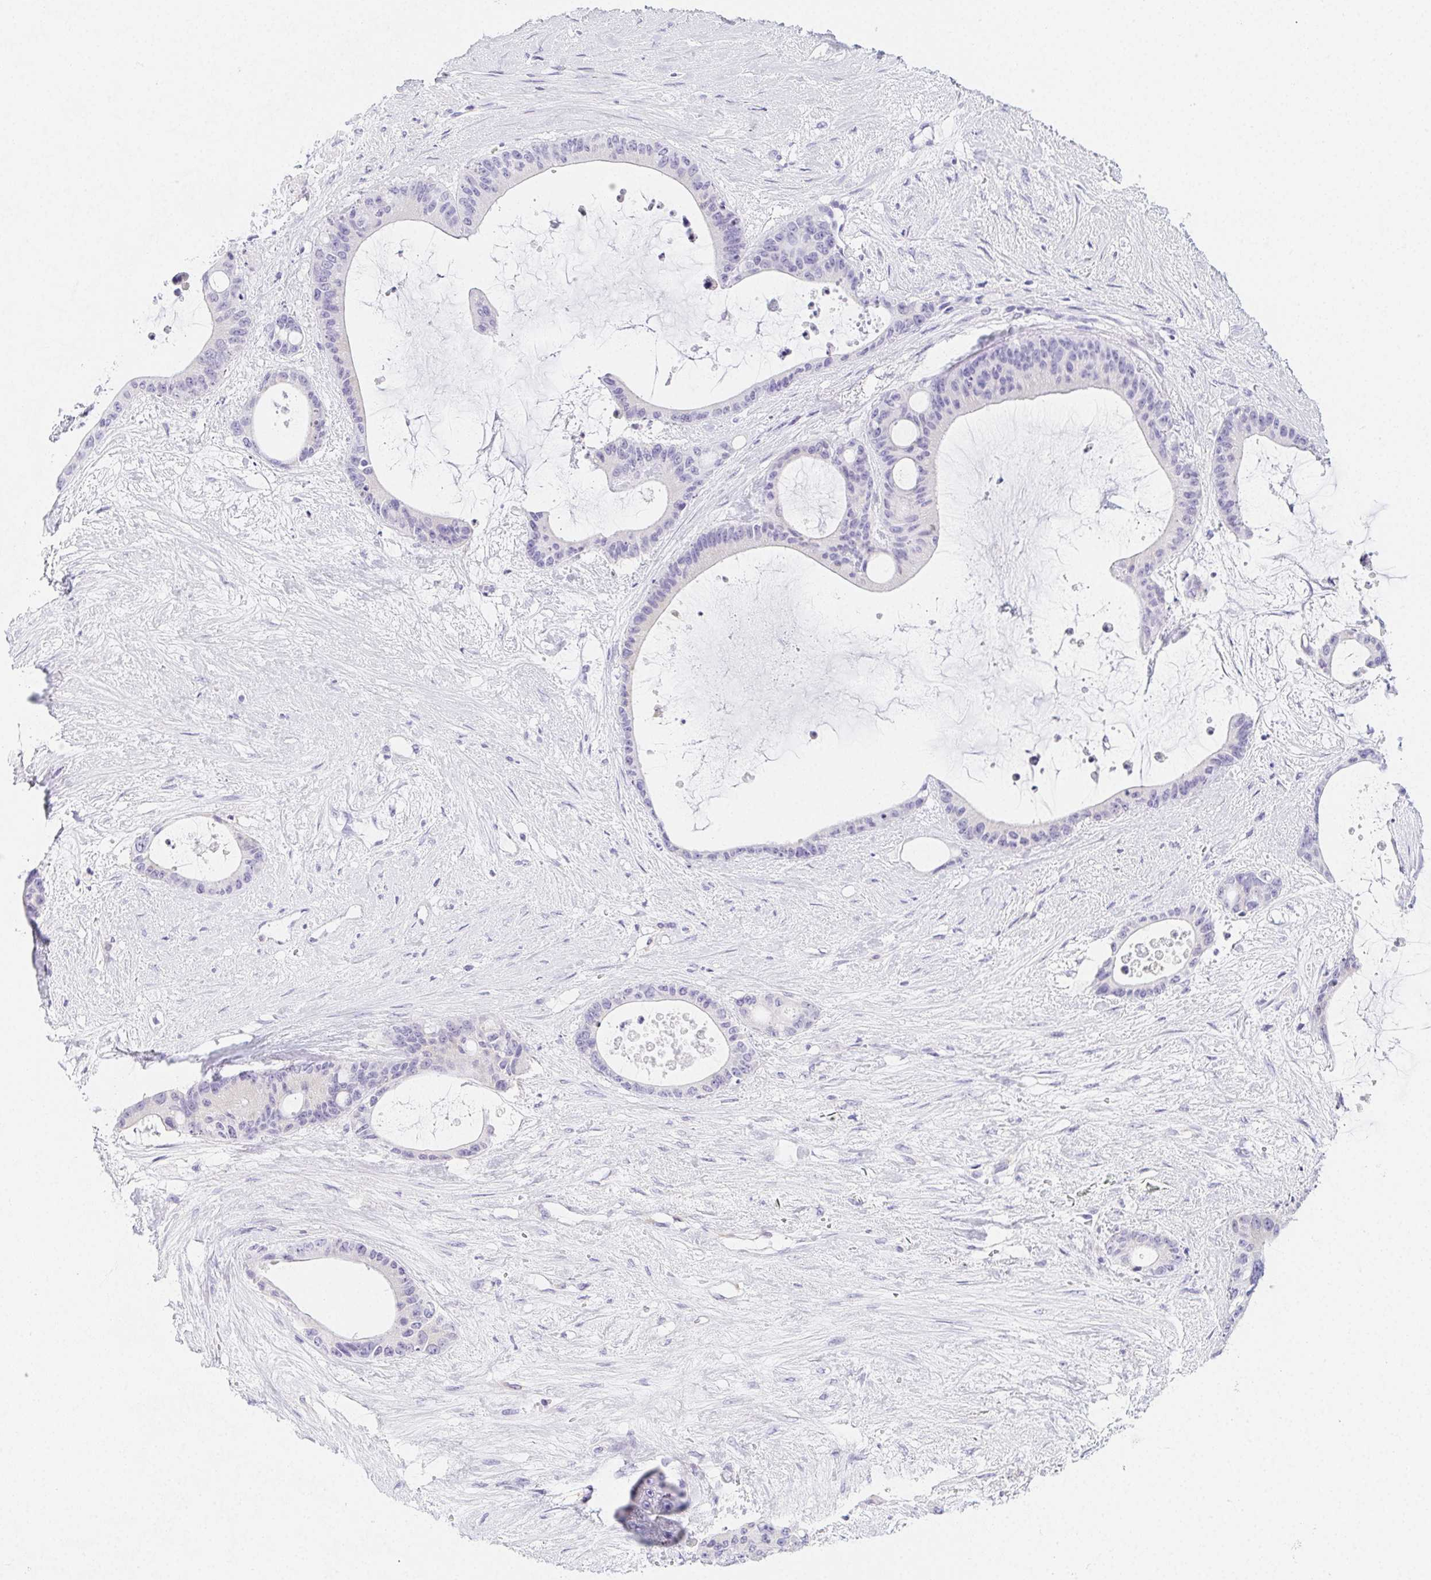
{"staining": {"intensity": "negative", "quantity": "none", "location": "none"}, "tissue": "liver cancer", "cell_type": "Tumor cells", "image_type": "cancer", "snomed": [{"axis": "morphology", "description": "Normal tissue, NOS"}, {"axis": "morphology", "description": "Cholangiocarcinoma"}, {"axis": "topography", "description": "Liver"}, {"axis": "topography", "description": "Peripheral nerve tissue"}], "caption": "This is a micrograph of immunohistochemistry staining of cholangiocarcinoma (liver), which shows no positivity in tumor cells.", "gene": "HRC", "patient": {"sex": "female", "age": 73}}